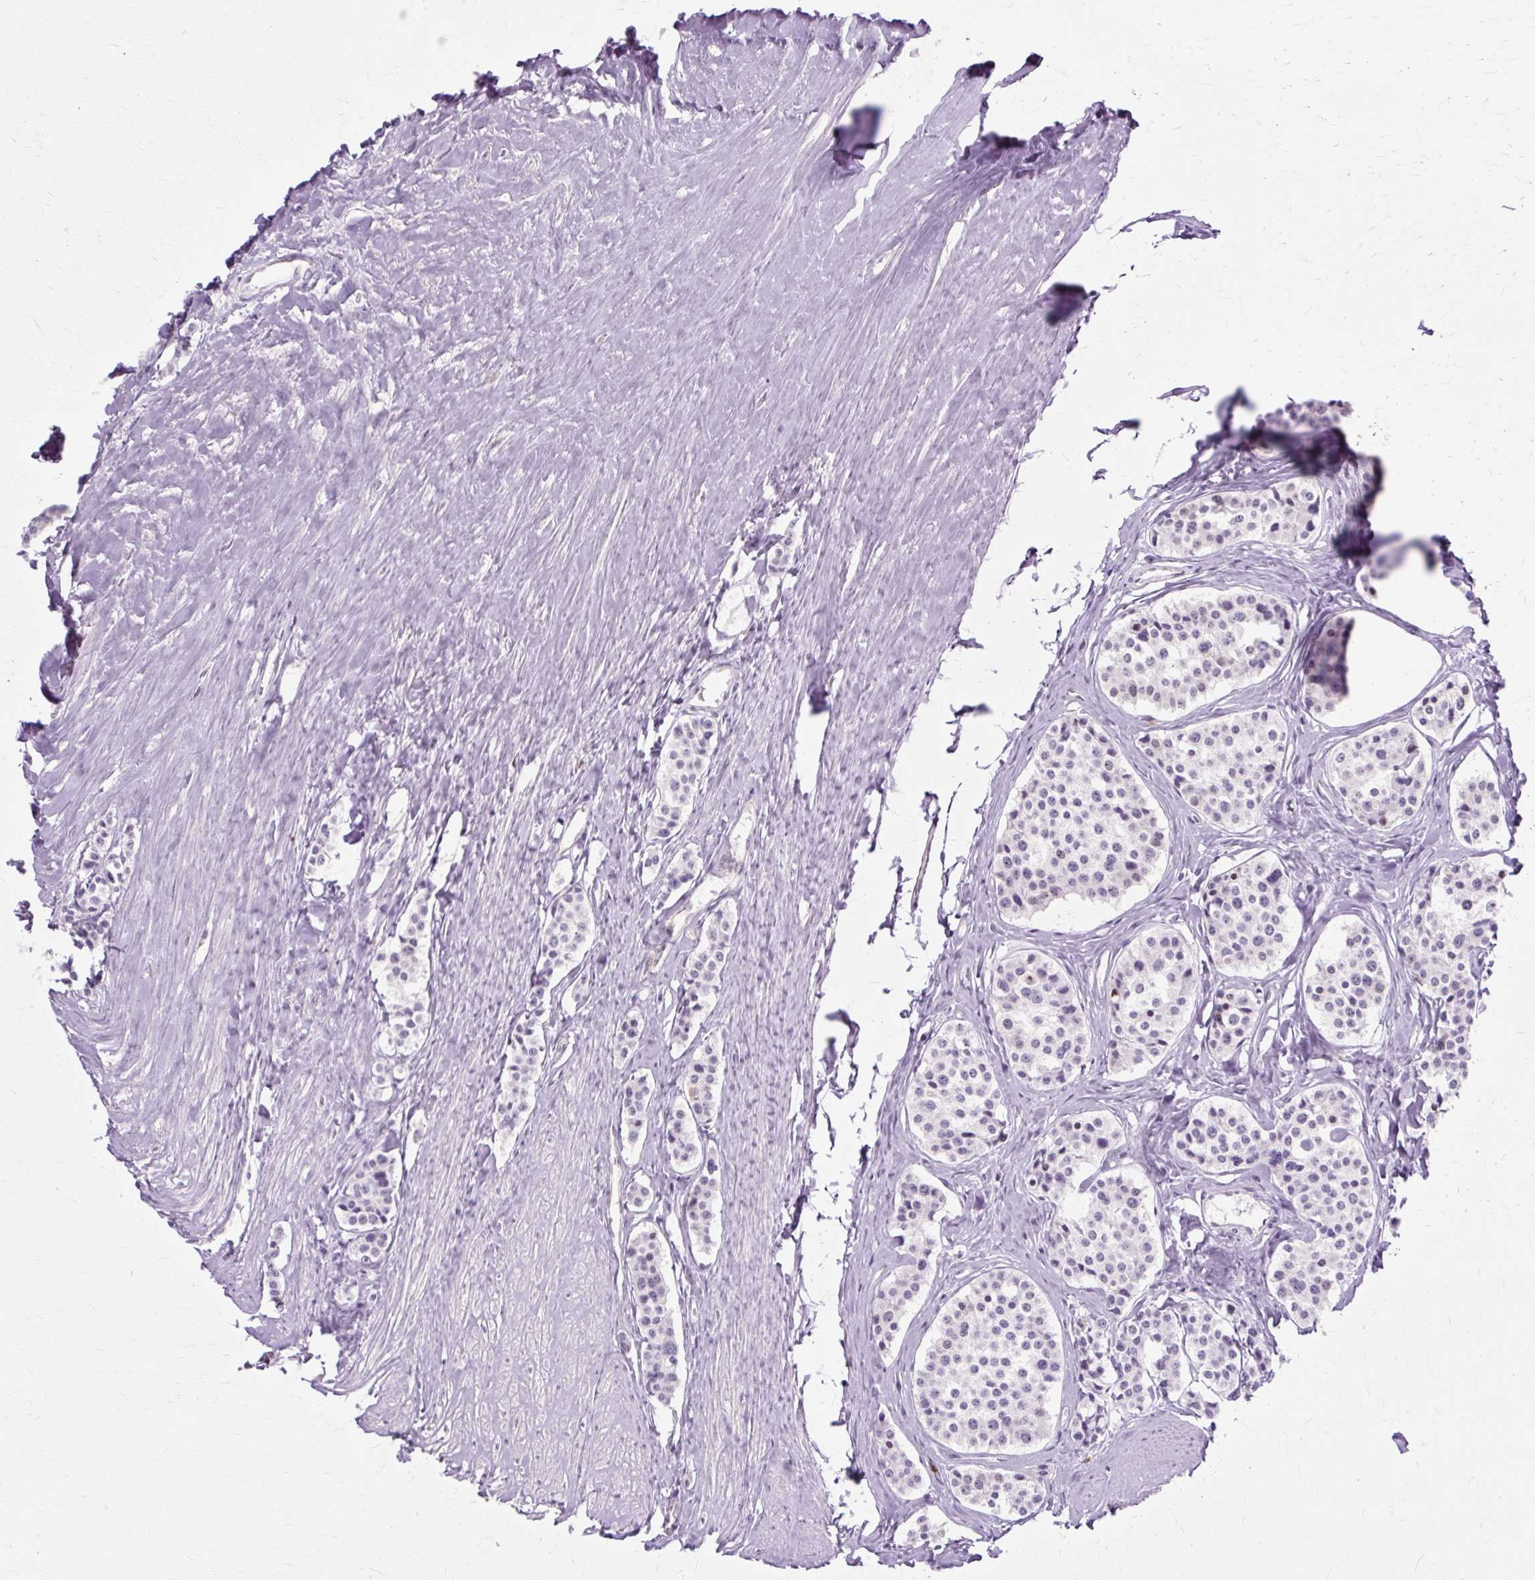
{"staining": {"intensity": "negative", "quantity": "none", "location": "none"}, "tissue": "carcinoid", "cell_type": "Tumor cells", "image_type": "cancer", "snomed": [{"axis": "morphology", "description": "Carcinoid, malignant, NOS"}, {"axis": "topography", "description": "Small intestine"}], "caption": "A high-resolution histopathology image shows immunohistochemistry (IHC) staining of malignant carcinoid, which reveals no significant positivity in tumor cells.", "gene": "ZNF35", "patient": {"sex": "male", "age": 60}}